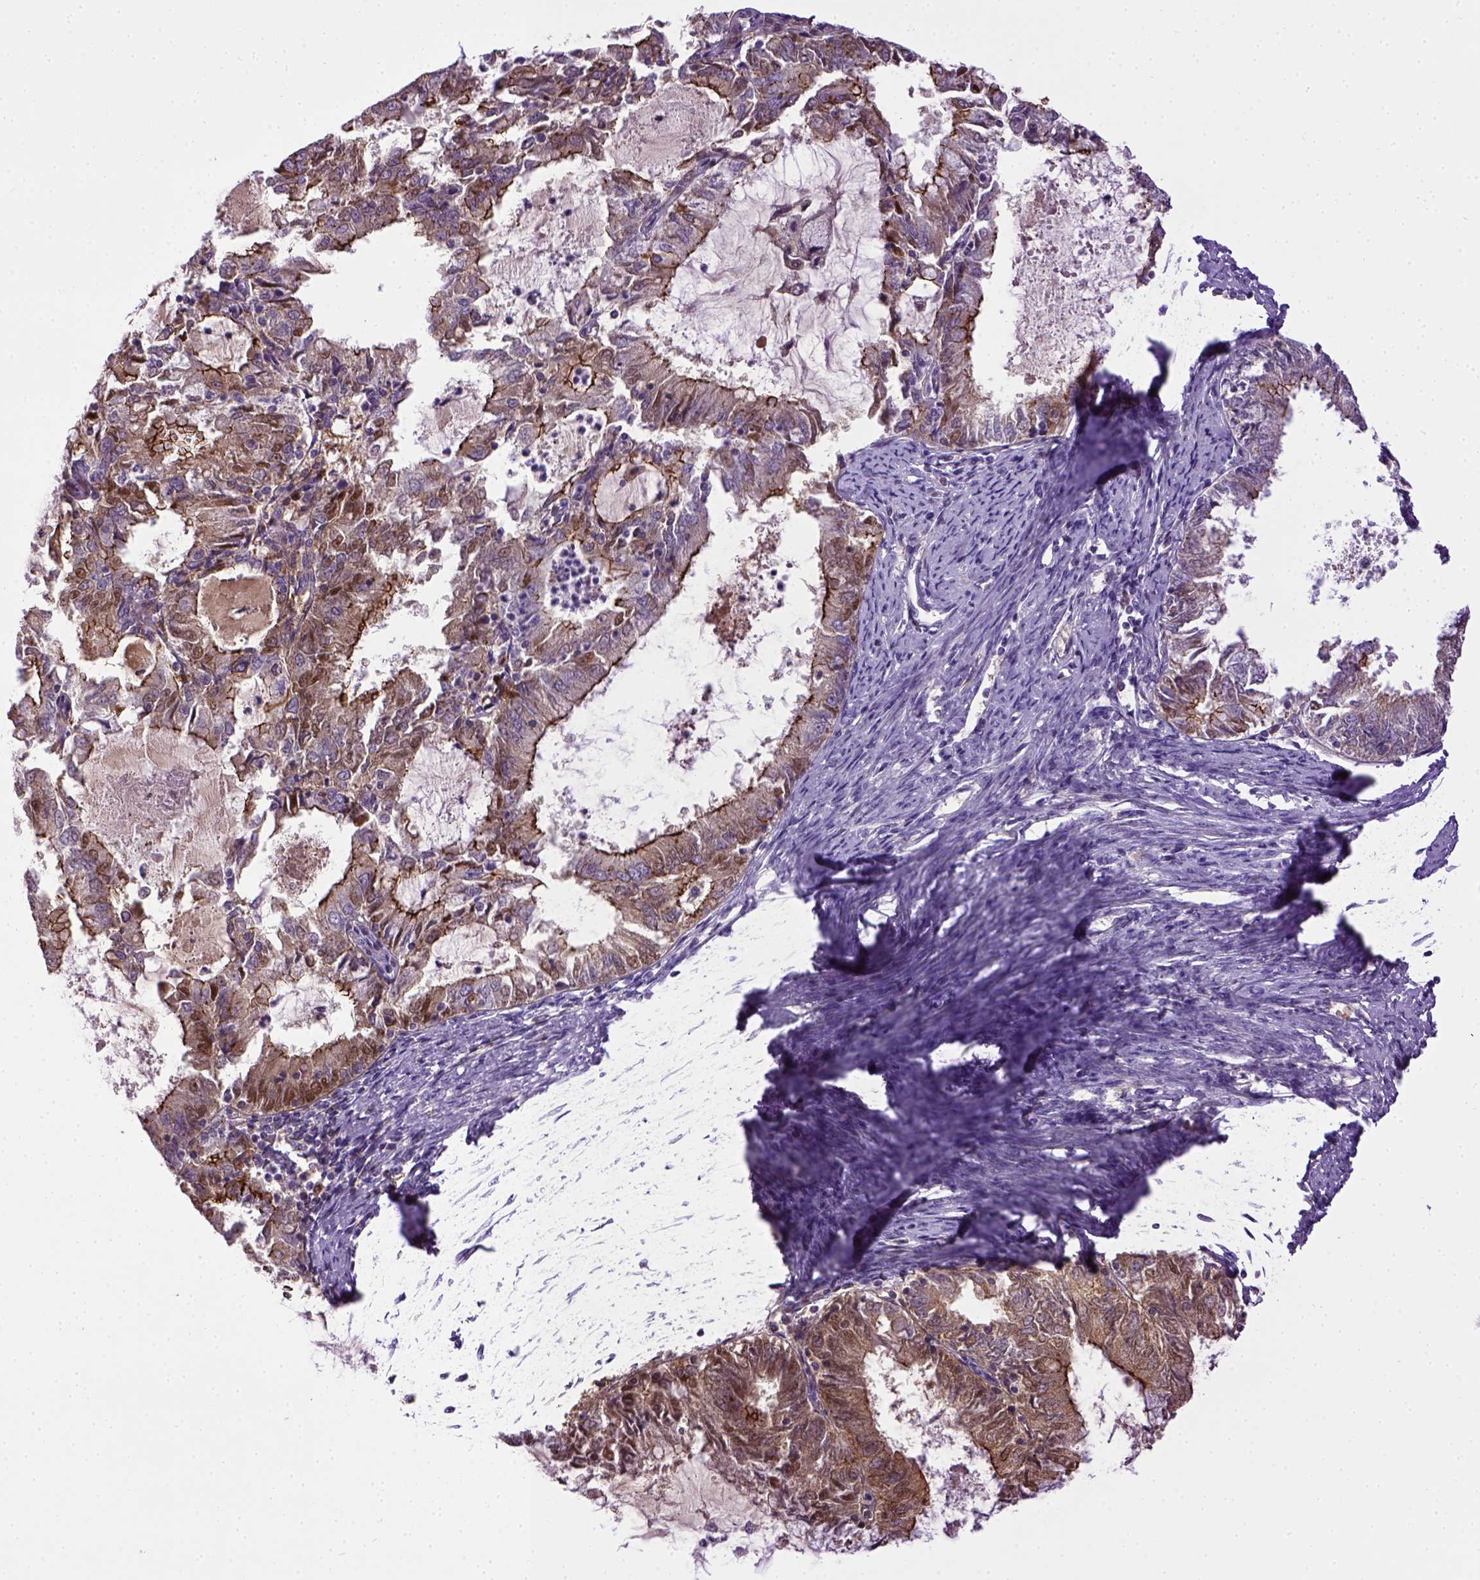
{"staining": {"intensity": "strong", "quantity": "25%-75%", "location": "cytoplasmic/membranous"}, "tissue": "endometrial cancer", "cell_type": "Tumor cells", "image_type": "cancer", "snomed": [{"axis": "morphology", "description": "Adenocarcinoma, NOS"}, {"axis": "topography", "description": "Endometrium"}], "caption": "High-power microscopy captured an immunohistochemistry micrograph of endometrial cancer (adenocarcinoma), revealing strong cytoplasmic/membranous staining in approximately 25%-75% of tumor cells.", "gene": "CDH1", "patient": {"sex": "female", "age": 57}}